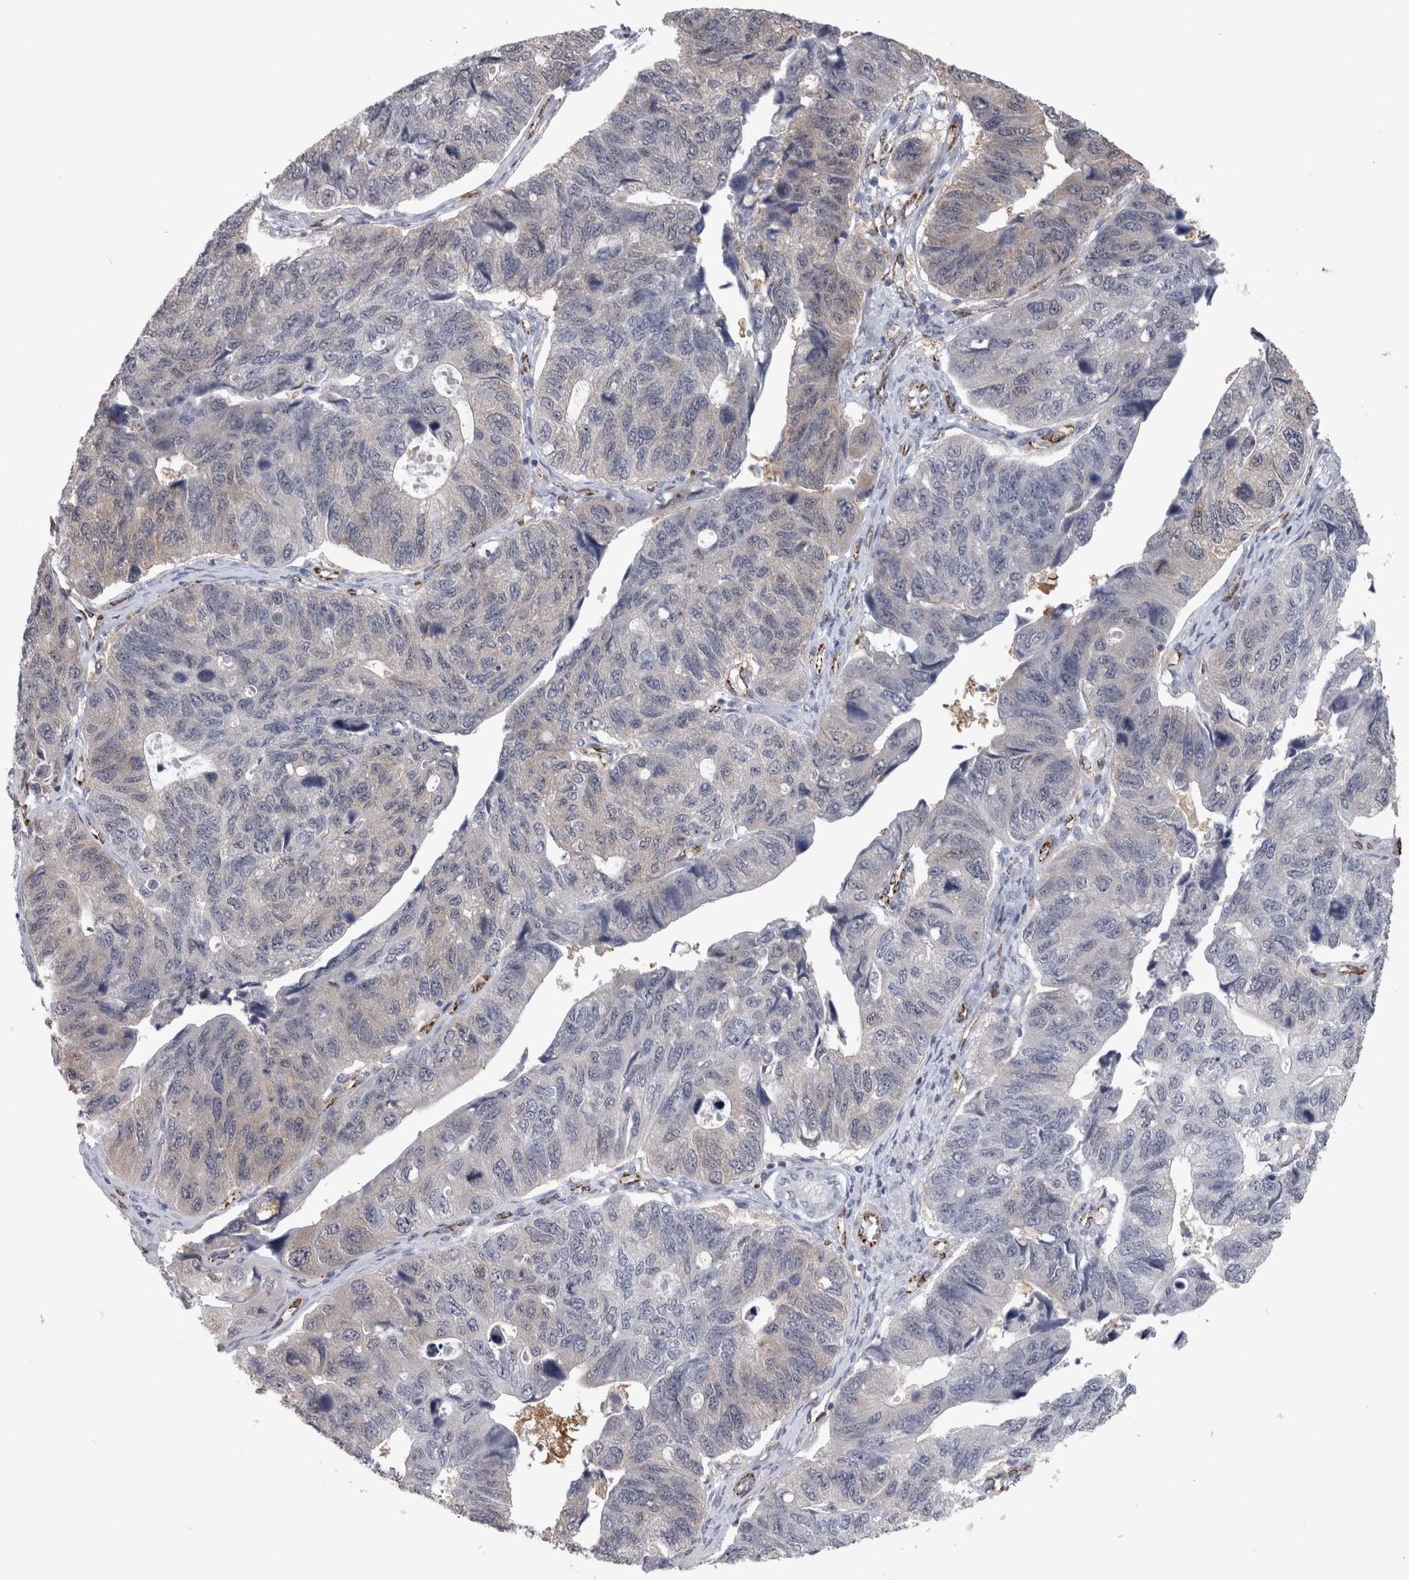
{"staining": {"intensity": "weak", "quantity": "<25%", "location": "cytoplasmic/membranous"}, "tissue": "stomach cancer", "cell_type": "Tumor cells", "image_type": "cancer", "snomed": [{"axis": "morphology", "description": "Adenocarcinoma, NOS"}, {"axis": "topography", "description": "Stomach"}], "caption": "Stomach cancer was stained to show a protein in brown. There is no significant staining in tumor cells. The staining was performed using DAB to visualize the protein expression in brown, while the nuclei were stained in blue with hematoxylin (Magnification: 20x).", "gene": "ACOT7", "patient": {"sex": "male", "age": 59}}